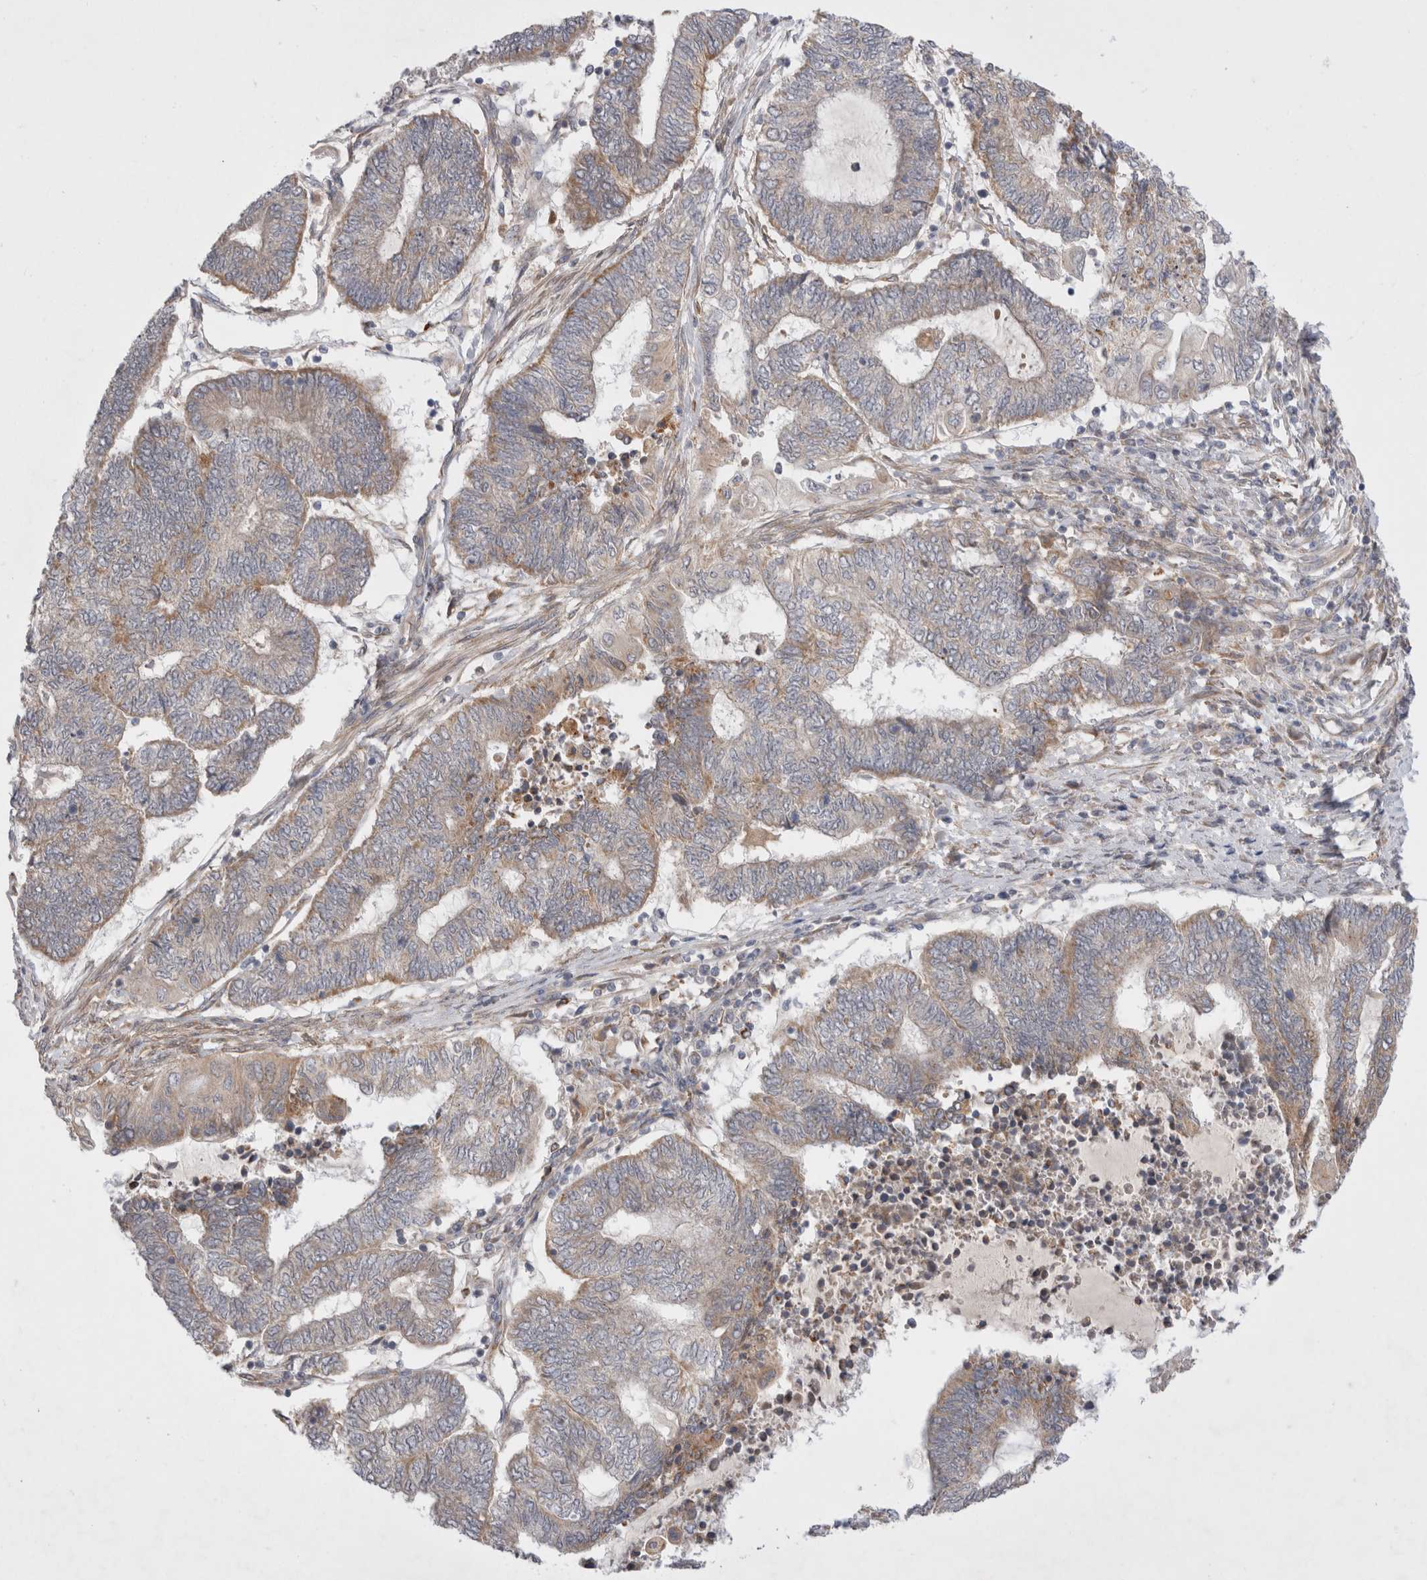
{"staining": {"intensity": "weak", "quantity": "25%-75%", "location": "cytoplasmic/membranous"}, "tissue": "endometrial cancer", "cell_type": "Tumor cells", "image_type": "cancer", "snomed": [{"axis": "morphology", "description": "Adenocarcinoma, NOS"}, {"axis": "topography", "description": "Uterus"}, {"axis": "topography", "description": "Endometrium"}], "caption": "Protein staining shows weak cytoplasmic/membranous expression in approximately 25%-75% of tumor cells in endometrial cancer.", "gene": "NPC1", "patient": {"sex": "female", "age": 70}}